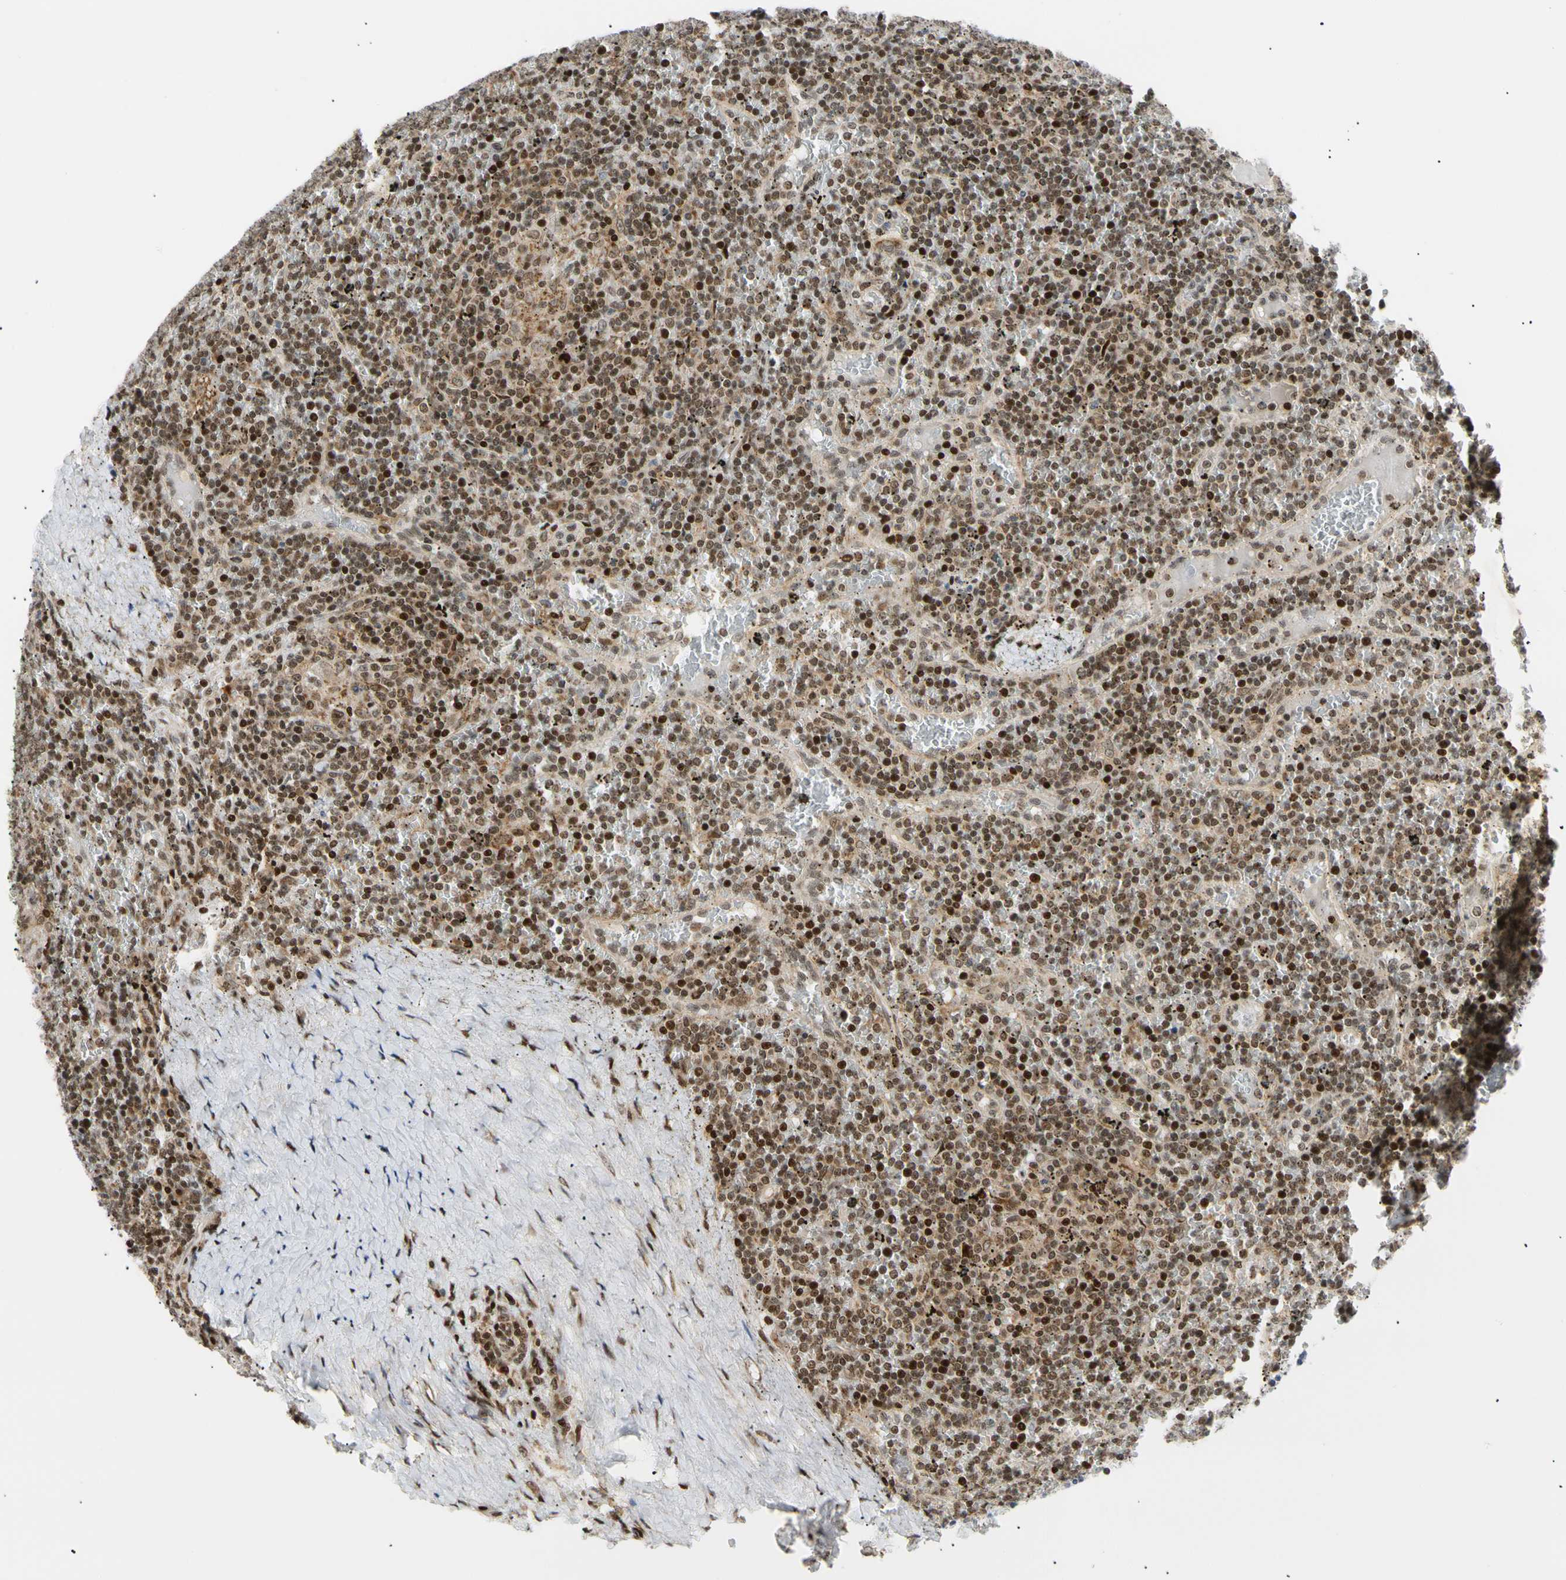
{"staining": {"intensity": "strong", "quantity": ">75%", "location": "nuclear"}, "tissue": "lymphoma", "cell_type": "Tumor cells", "image_type": "cancer", "snomed": [{"axis": "morphology", "description": "Malignant lymphoma, non-Hodgkin's type, Low grade"}, {"axis": "topography", "description": "Spleen"}], "caption": "Immunohistochemistry (IHC) of low-grade malignant lymphoma, non-Hodgkin's type shows high levels of strong nuclear positivity in about >75% of tumor cells.", "gene": "E2F1", "patient": {"sex": "female", "age": 19}}